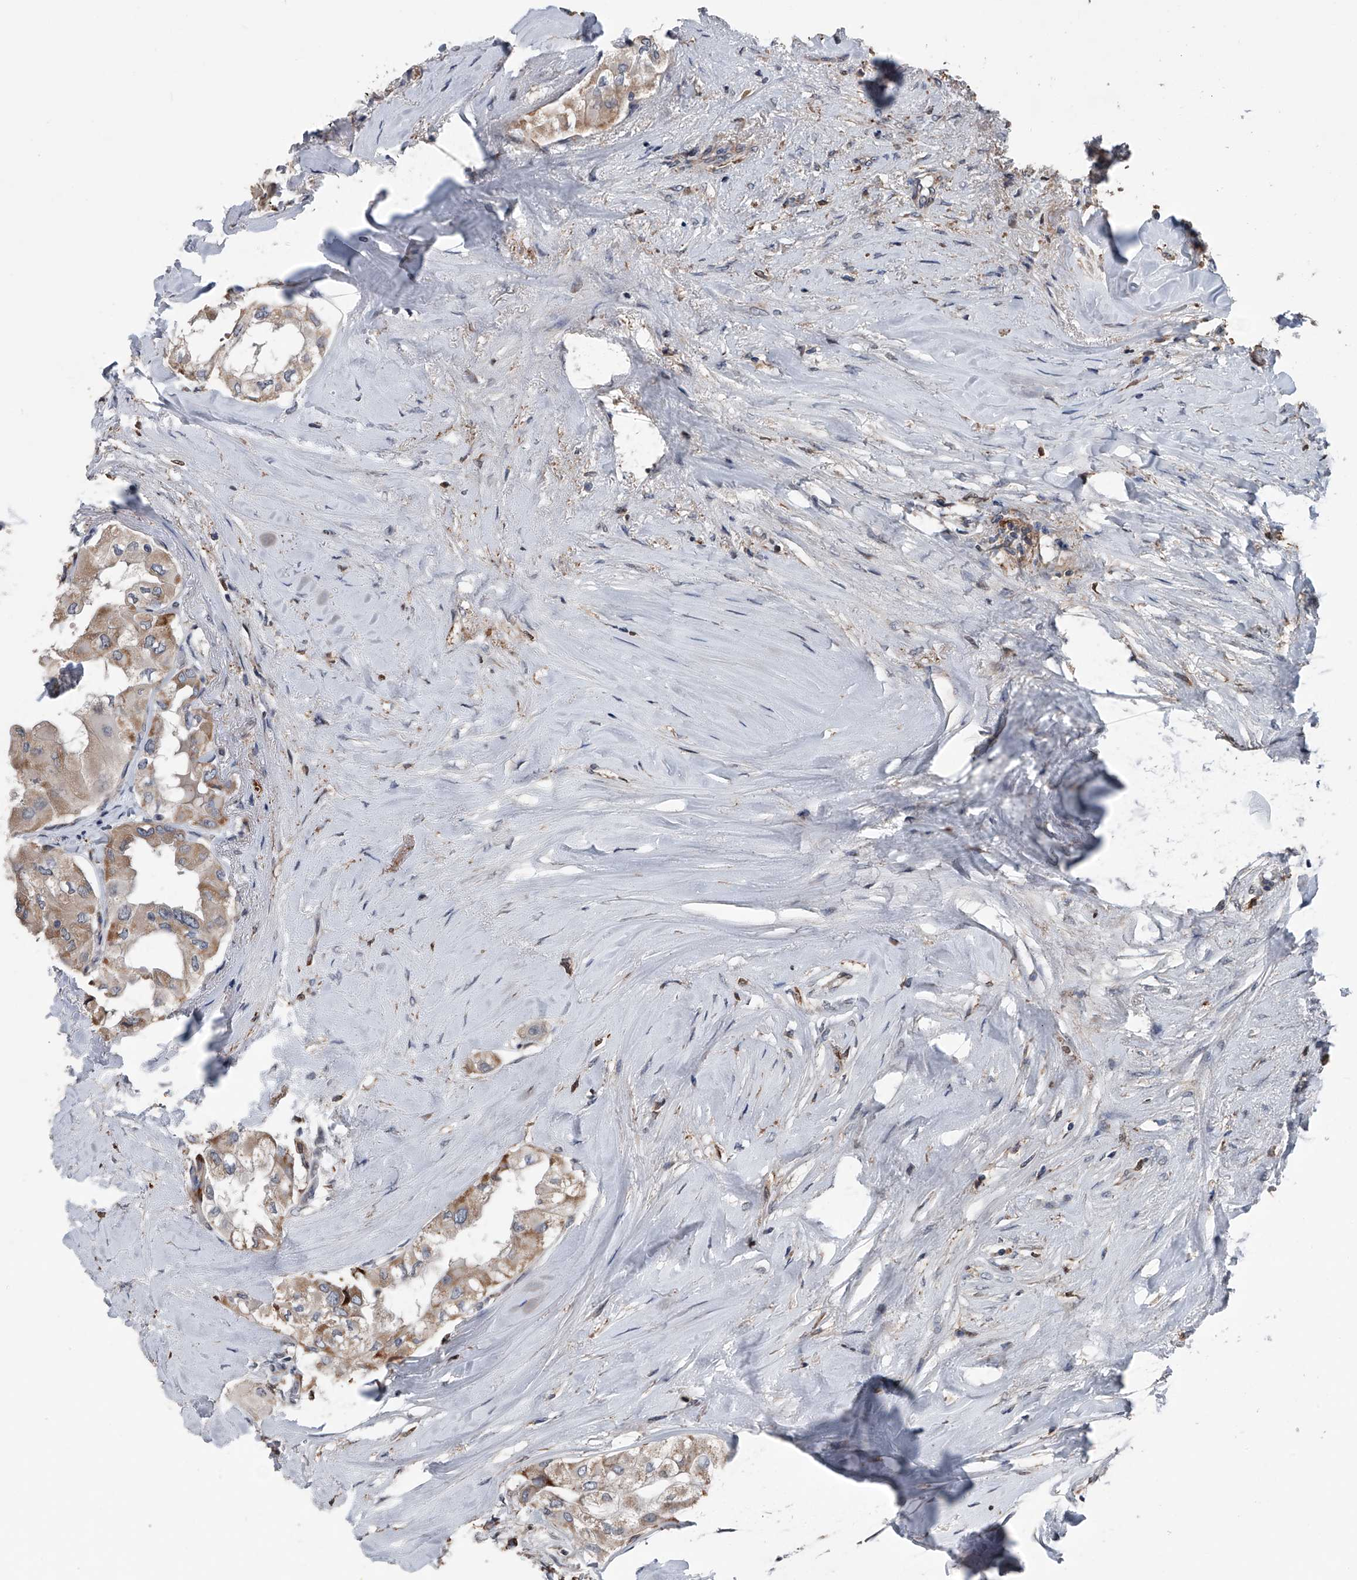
{"staining": {"intensity": "weak", "quantity": ">75%", "location": "cytoplasmic/membranous"}, "tissue": "thyroid cancer", "cell_type": "Tumor cells", "image_type": "cancer", "snomed": [{"axis": "morphology", "description": "Papillary adenocarcinoma, NOS"}, {"axis": "topography", "description": "Thyroid gland"}], "caption": "High-power microscopy captured an IHC micrograph of papillary adenocarcinoma (thyroid), revealing weak cytoplasmic/membranous expression in approximately >75% of tumor cells.", "gene": "DST", "patient": {"sex": "female", "age": 59}}